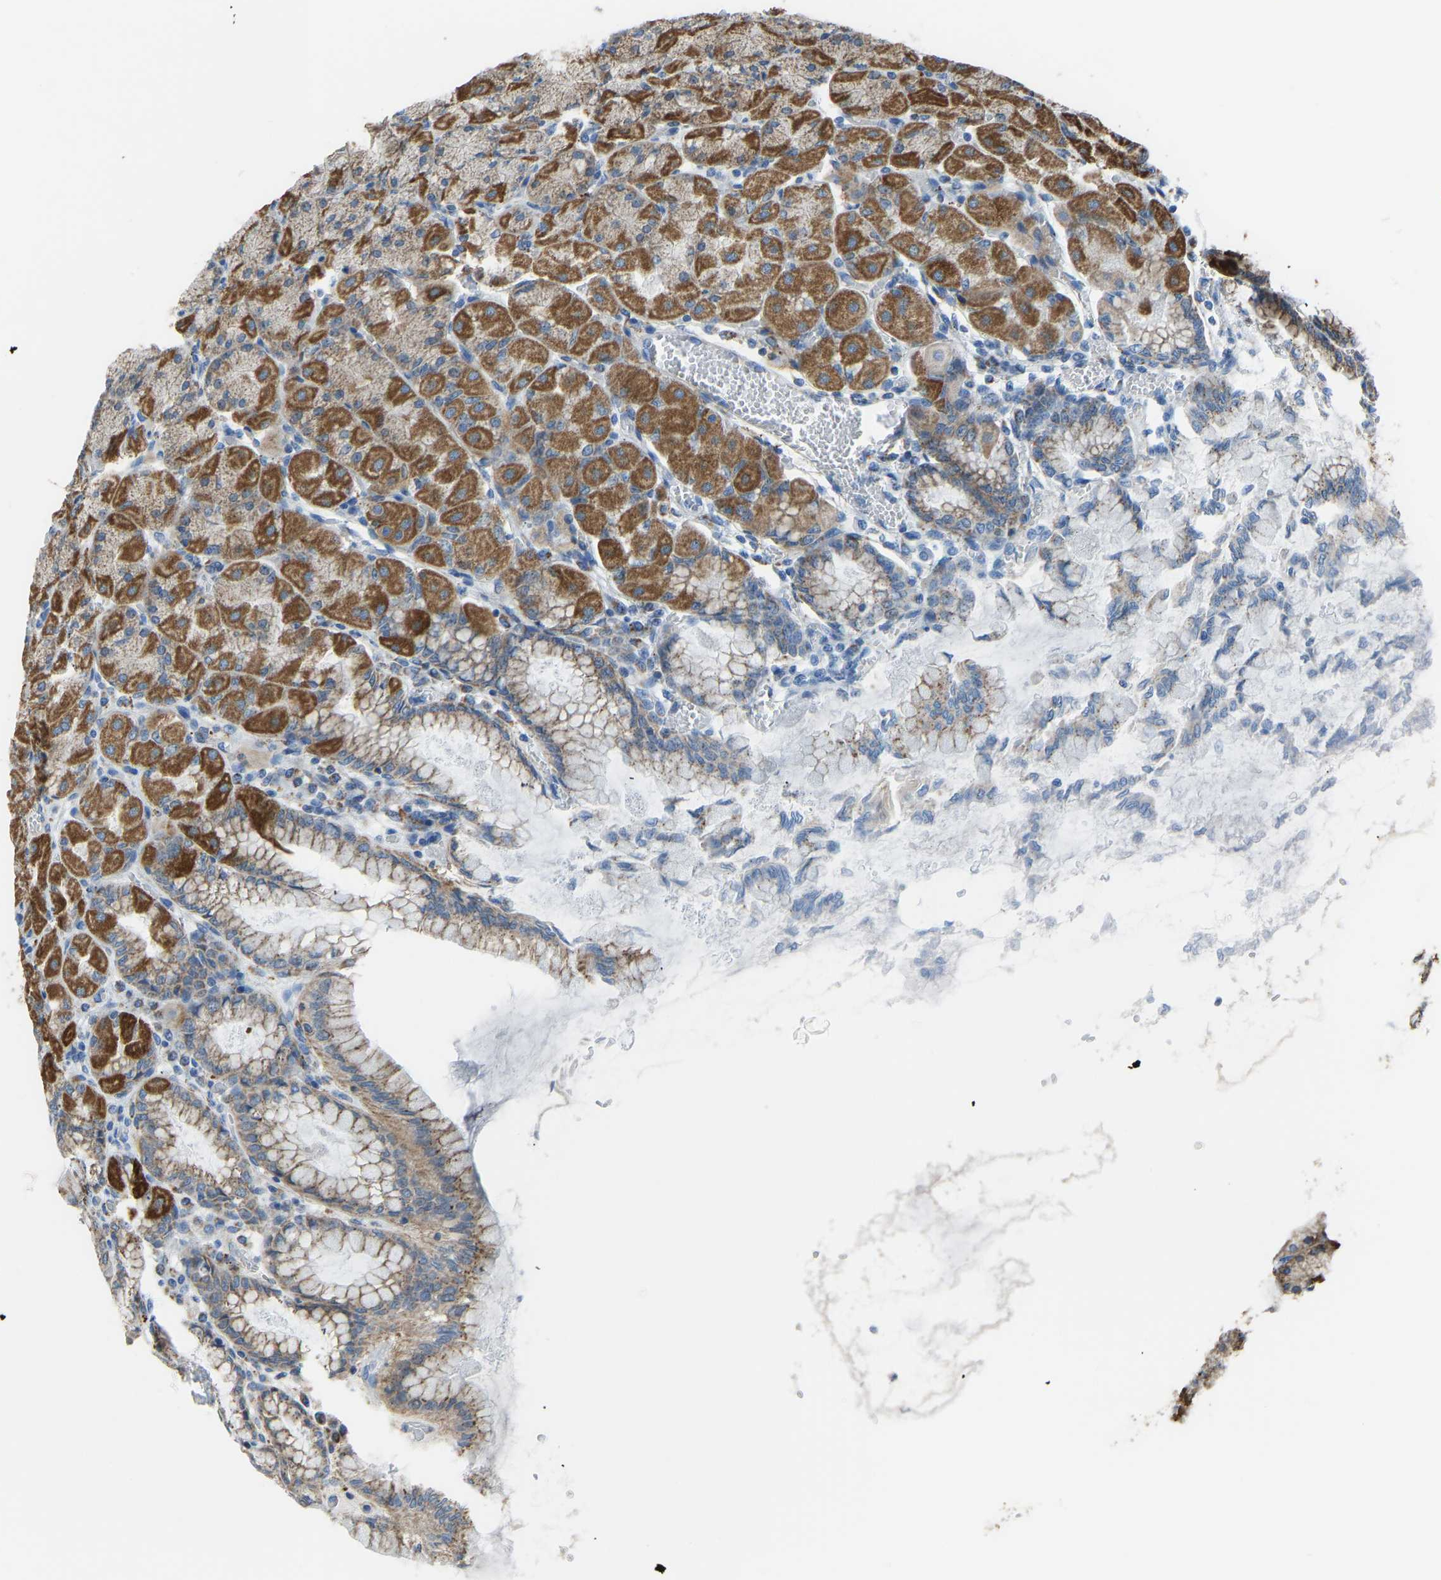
{"staining": {"intensity": "moderate", "quantity": ">75%", "location": "cytoplasmic/membranous"}, "tissue": "stomach", "cell_type": "Glandular cells", "image_type": "normal", "snomed": [{"axis": "morphology", "description": "Normal tissue, NOS"}, {"axis": "topography", "description": "Stomach, upper"}], "caption": "Immunohistochemical staining of unremarkable human stomach shows >75% levels of moderate cytoplasmic/membranous protein expression in approximately >75% of glandular cells. The staining was performed using DAB to visualize the protein expression in brown, while the nuclei were stained in blue with hematoxylin (Magnification: 20x).", "gene": "SMIM20", "patient": {"sex": "female", "age": 56}}